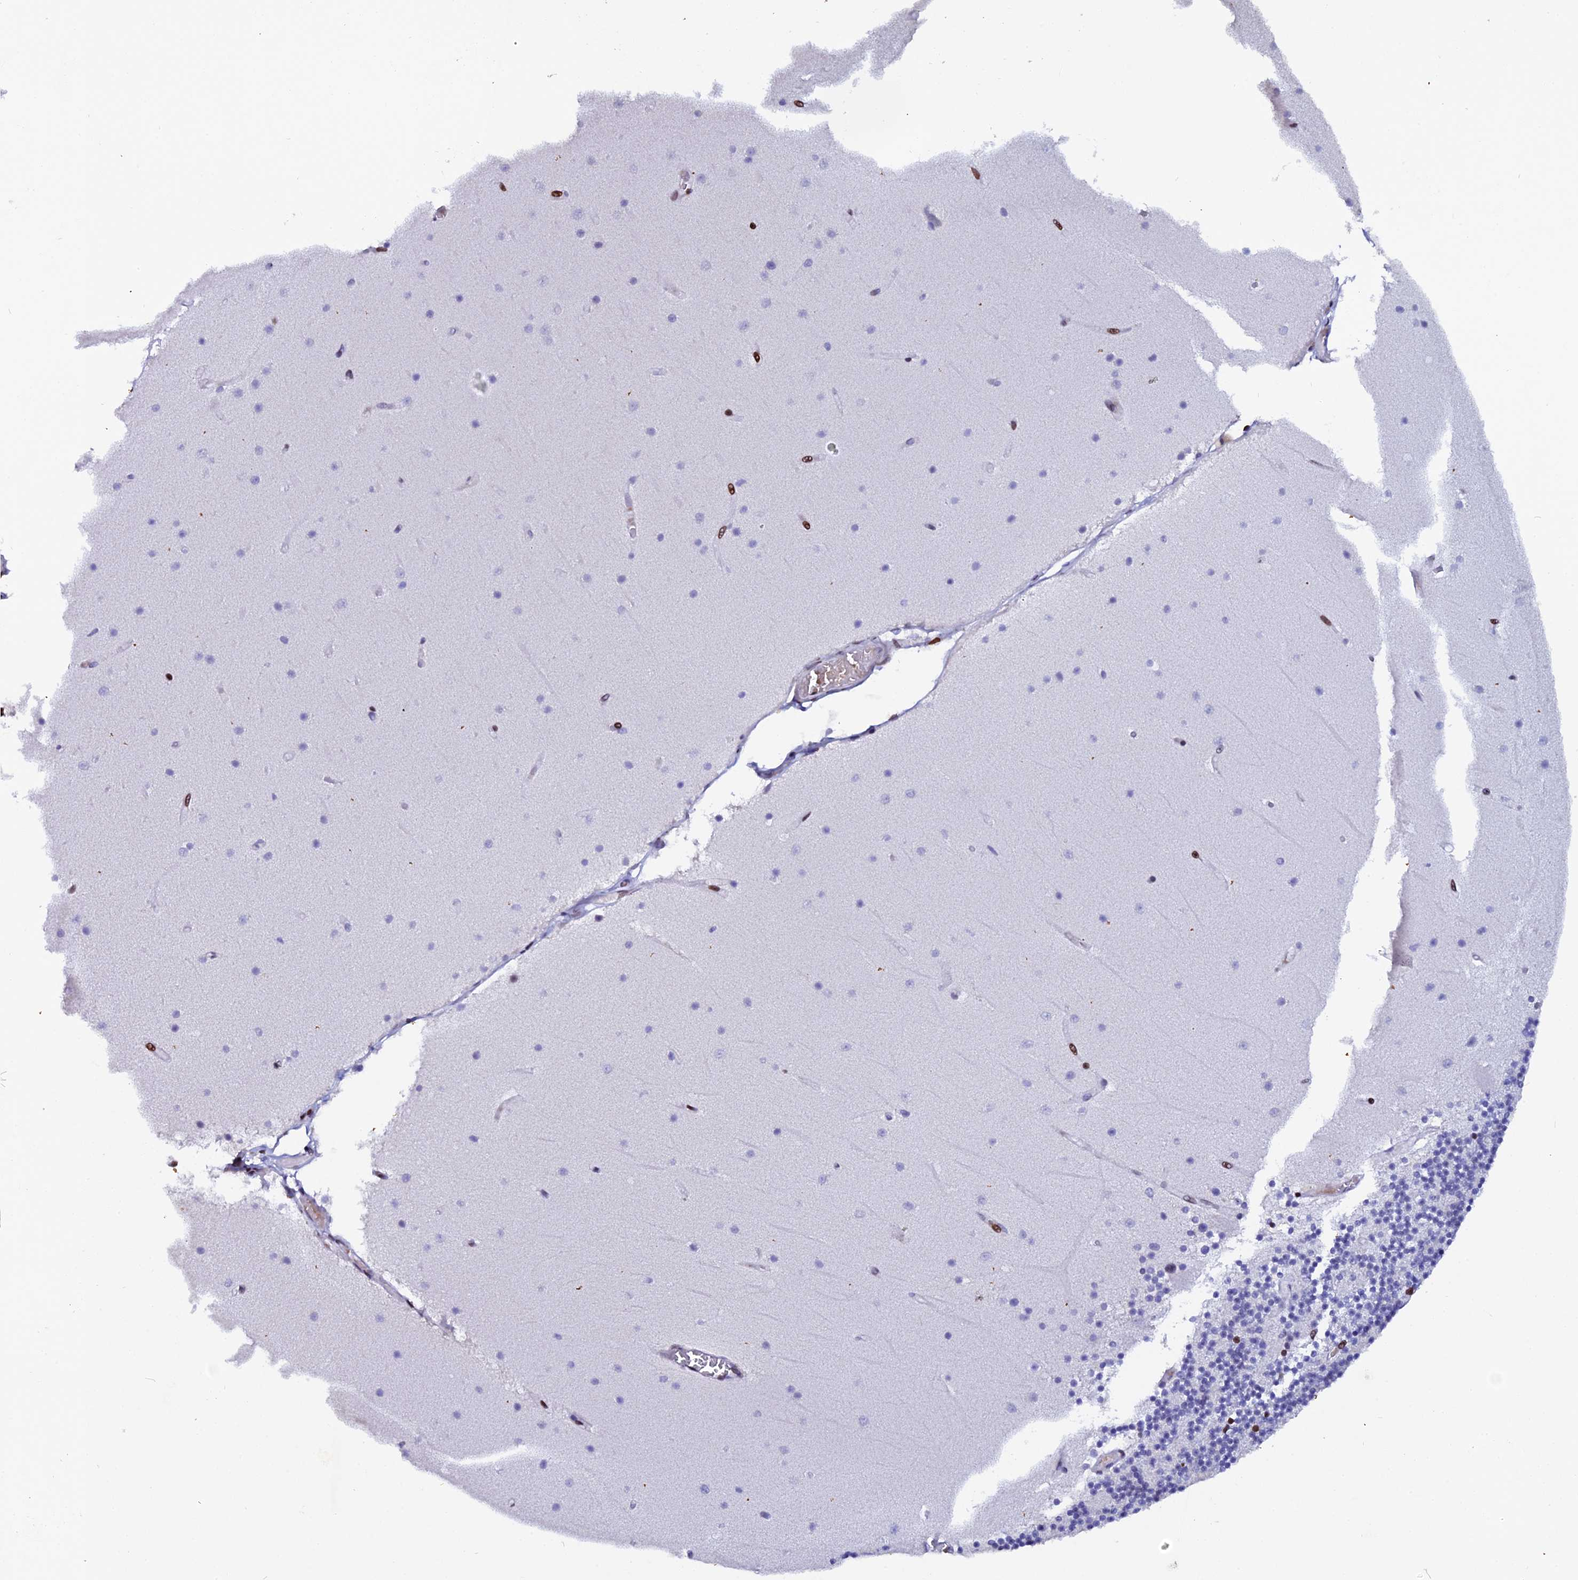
{"staining": {"intensity": "strong", "quantity": "<25%", "location": "nuclear"}, "tissue": "cerebellum", "cell_type": "Cells in granular layer", "image_type": "normal", "snomed": [{"axis": "morphology", "description": "Normal tissue, NOS"}, {"axis": "topography", "description": "Cerebellum"}], "caption": "Cerebellum stained with DAB (3,3'-diaminobenzidine) immunohistochemistry exhibits medium levels of strong nuclear positivity in about <25% of cells in granular layer.", "gene": "MYNN", "patient": {"sex": "female", "age": 28}}